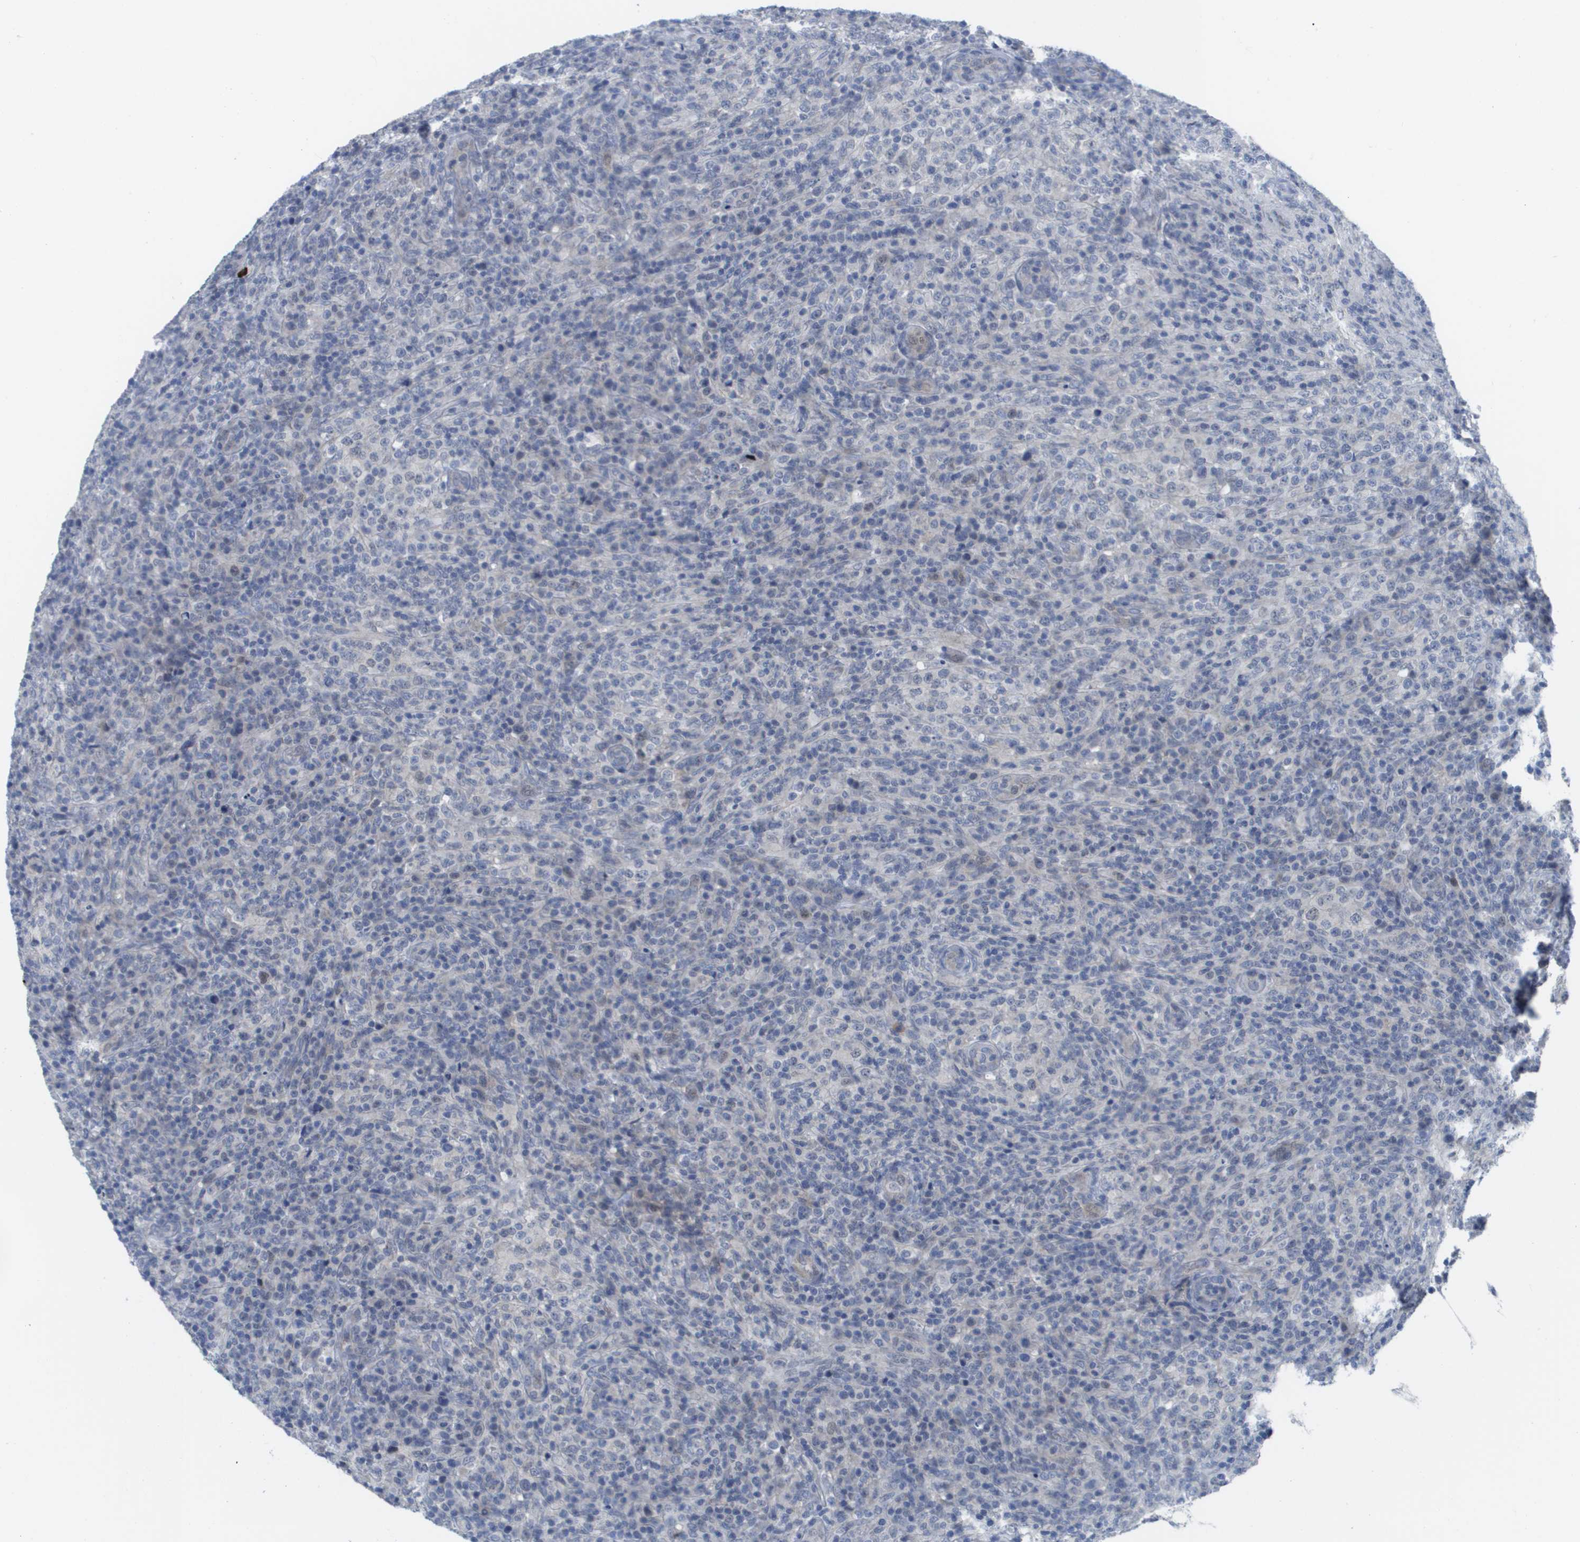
{"staining": {"intensity": "negative", "quantity": "none", "location": "none"}, "tissue": "lymphoma", "cell_type": "Tumor cells", "image_type": "cancer", "snomed": [{"axis": "morphology", "description": "Malignant lymphoma, non-Hodgkin's type, High grade"}, {"axis": "topography", "description": "Lymph node"}], "caption": "High-grade malignant lymphoma, non-Hodgkin's type stained for a protein using immunohistochemistry (IHC) demonstrates no staining tumor cells.", "gene": "PDE4A", "patient": {"sex": "female", "age": 76}}